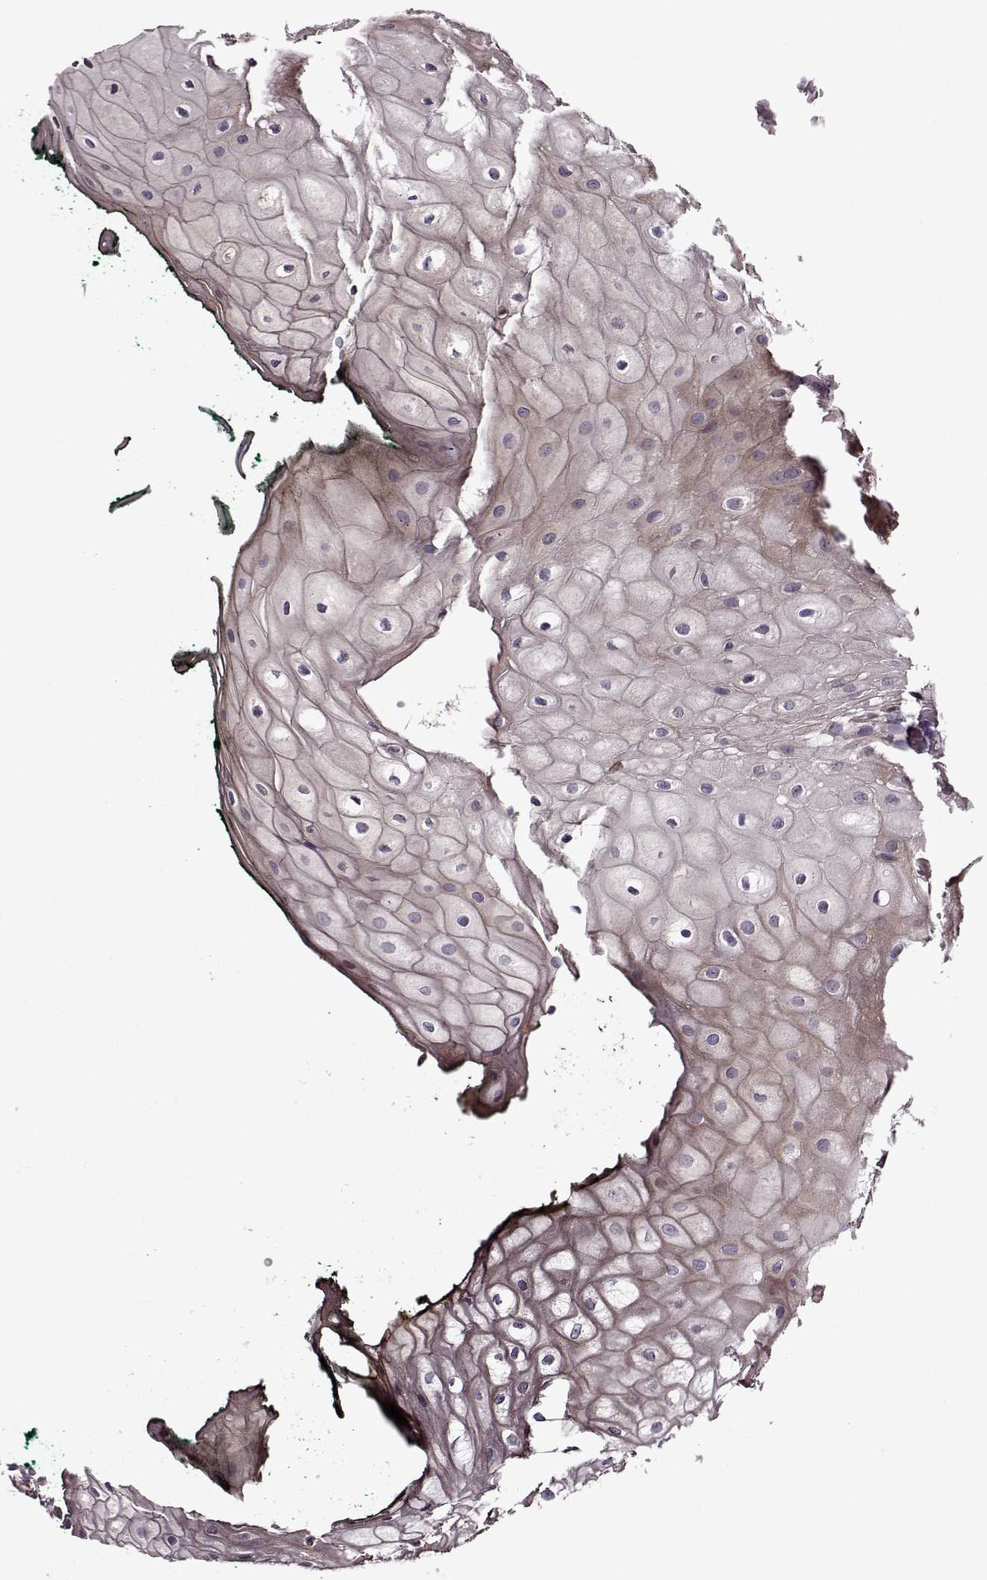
{"staining": {"intensity": "moderate", "quantity": "25%-75%", "location": "cytoplasmic/membranous"}, "tissue": "oral mucosa", "cell_type": "Squamous epithelial cells", "image_type": "normal", "snomed": [{"axis": "morphology", "description": "Normal tissue, NOS"}, {"axis": "topography", "description": "Oral tissue"}, {"axis": "topography", "description": "Head-Neck"}], "caption": "A micrograph showing moderate cytoplasmic/membranous positivity in about 25%-75% of squamous epithelial cells in benign oral mucosa, as visualized by brown immunohistochemical staining.", "gene": "MTSS1", "patient": {"sex": "female", "age": 68}}